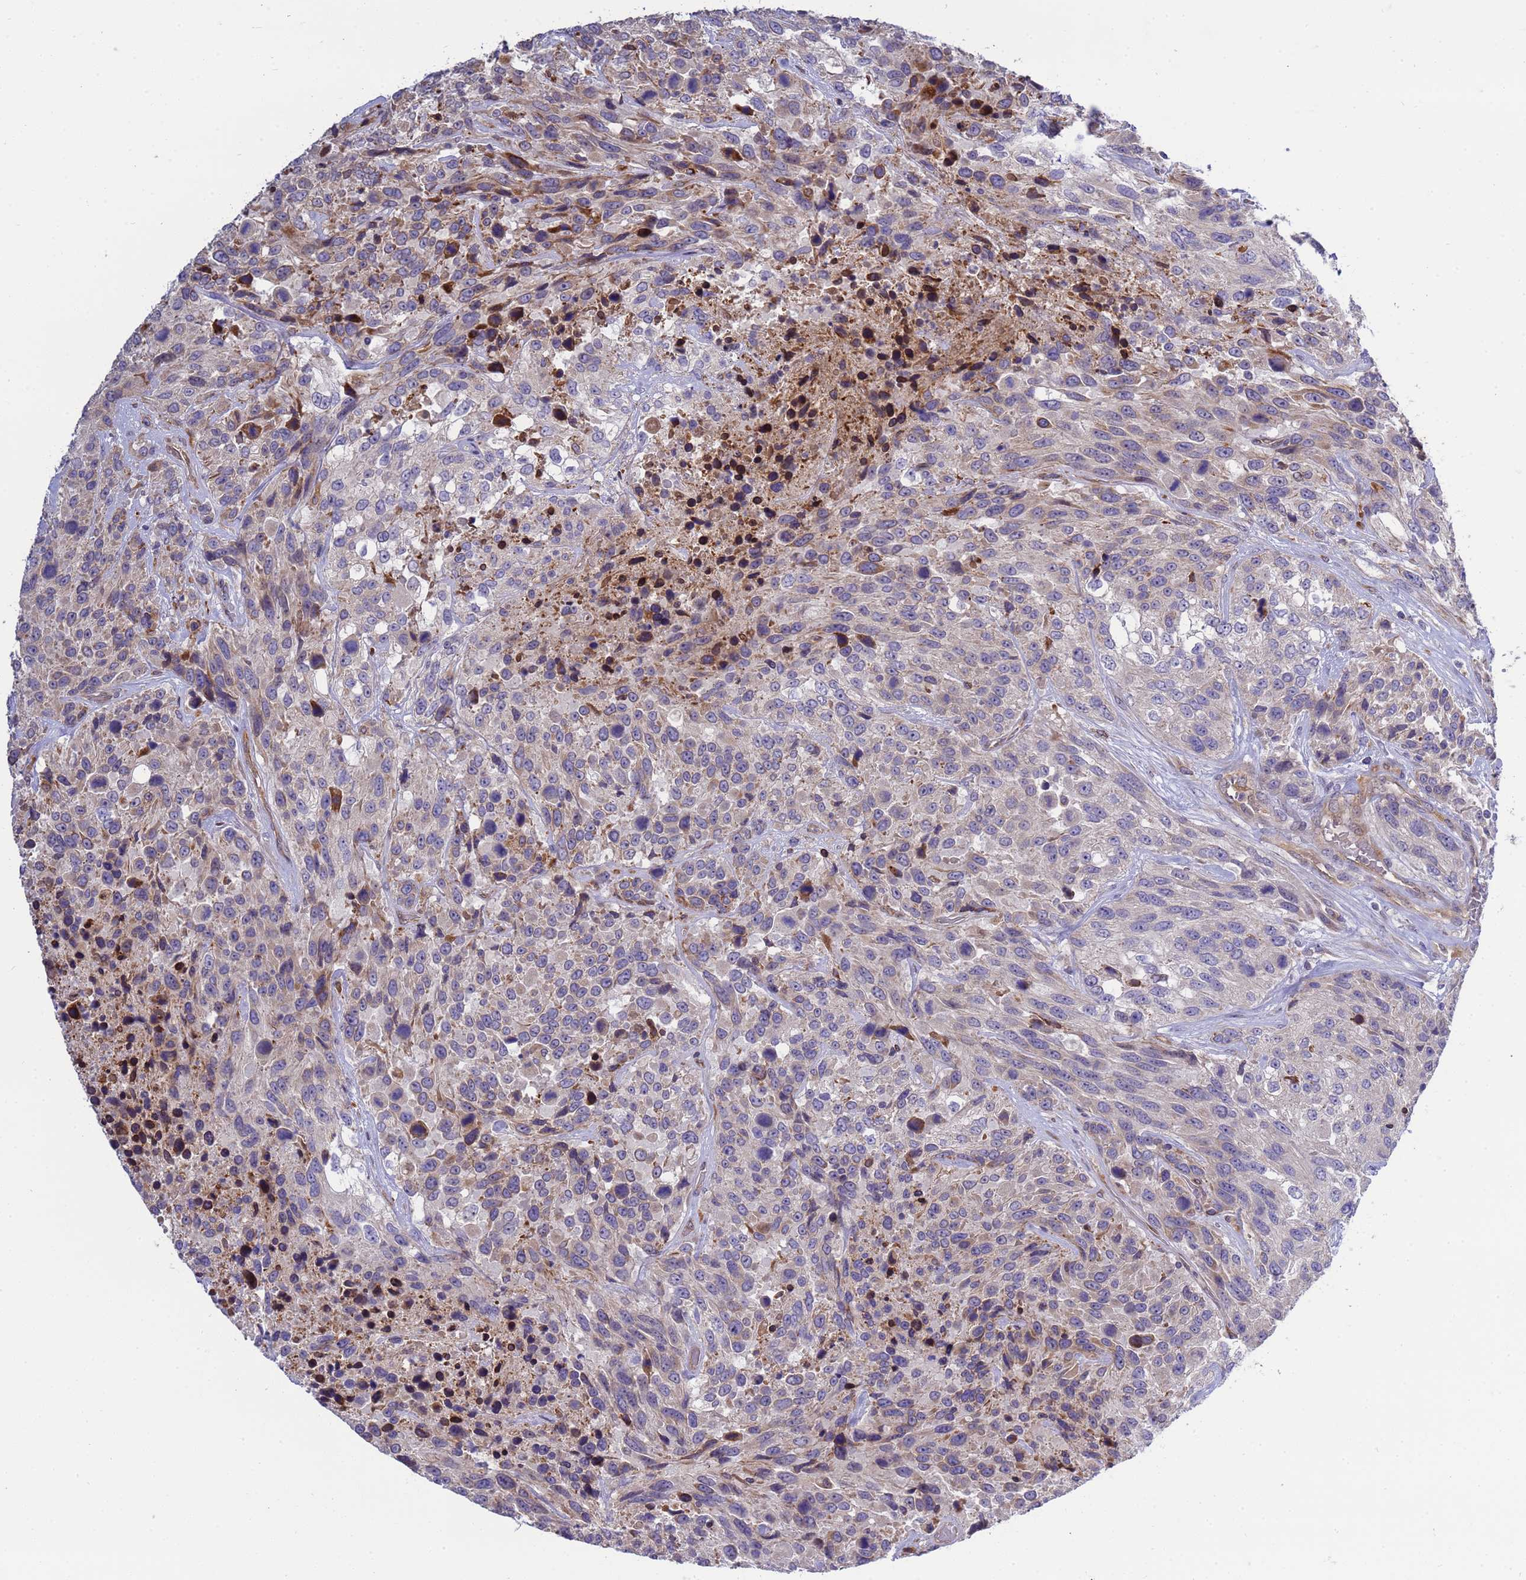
{"staining": {"intensity": "moderate", "quantity": ">75%", "location": "cytoplasmic/membranous"}, "tissue": "urothelial cancer", "cell_type": "Tumor cells", "image_type": "cancer", "snomed": [{"axis": "morphology", "description": "Urothelial carcinoma, High grade"}, {"axis": "topography", "description": "Urinary bladder"}], "caption": "There is medium levels of moderate cytoplasmic/membranous expression in tumor cells of high-grade urothelial carcinoma, as demonstrated by immunohistochemical staining (brown color).", "gene": "RAPGEF4", "patient": {"sex": "female", "age": 70}}